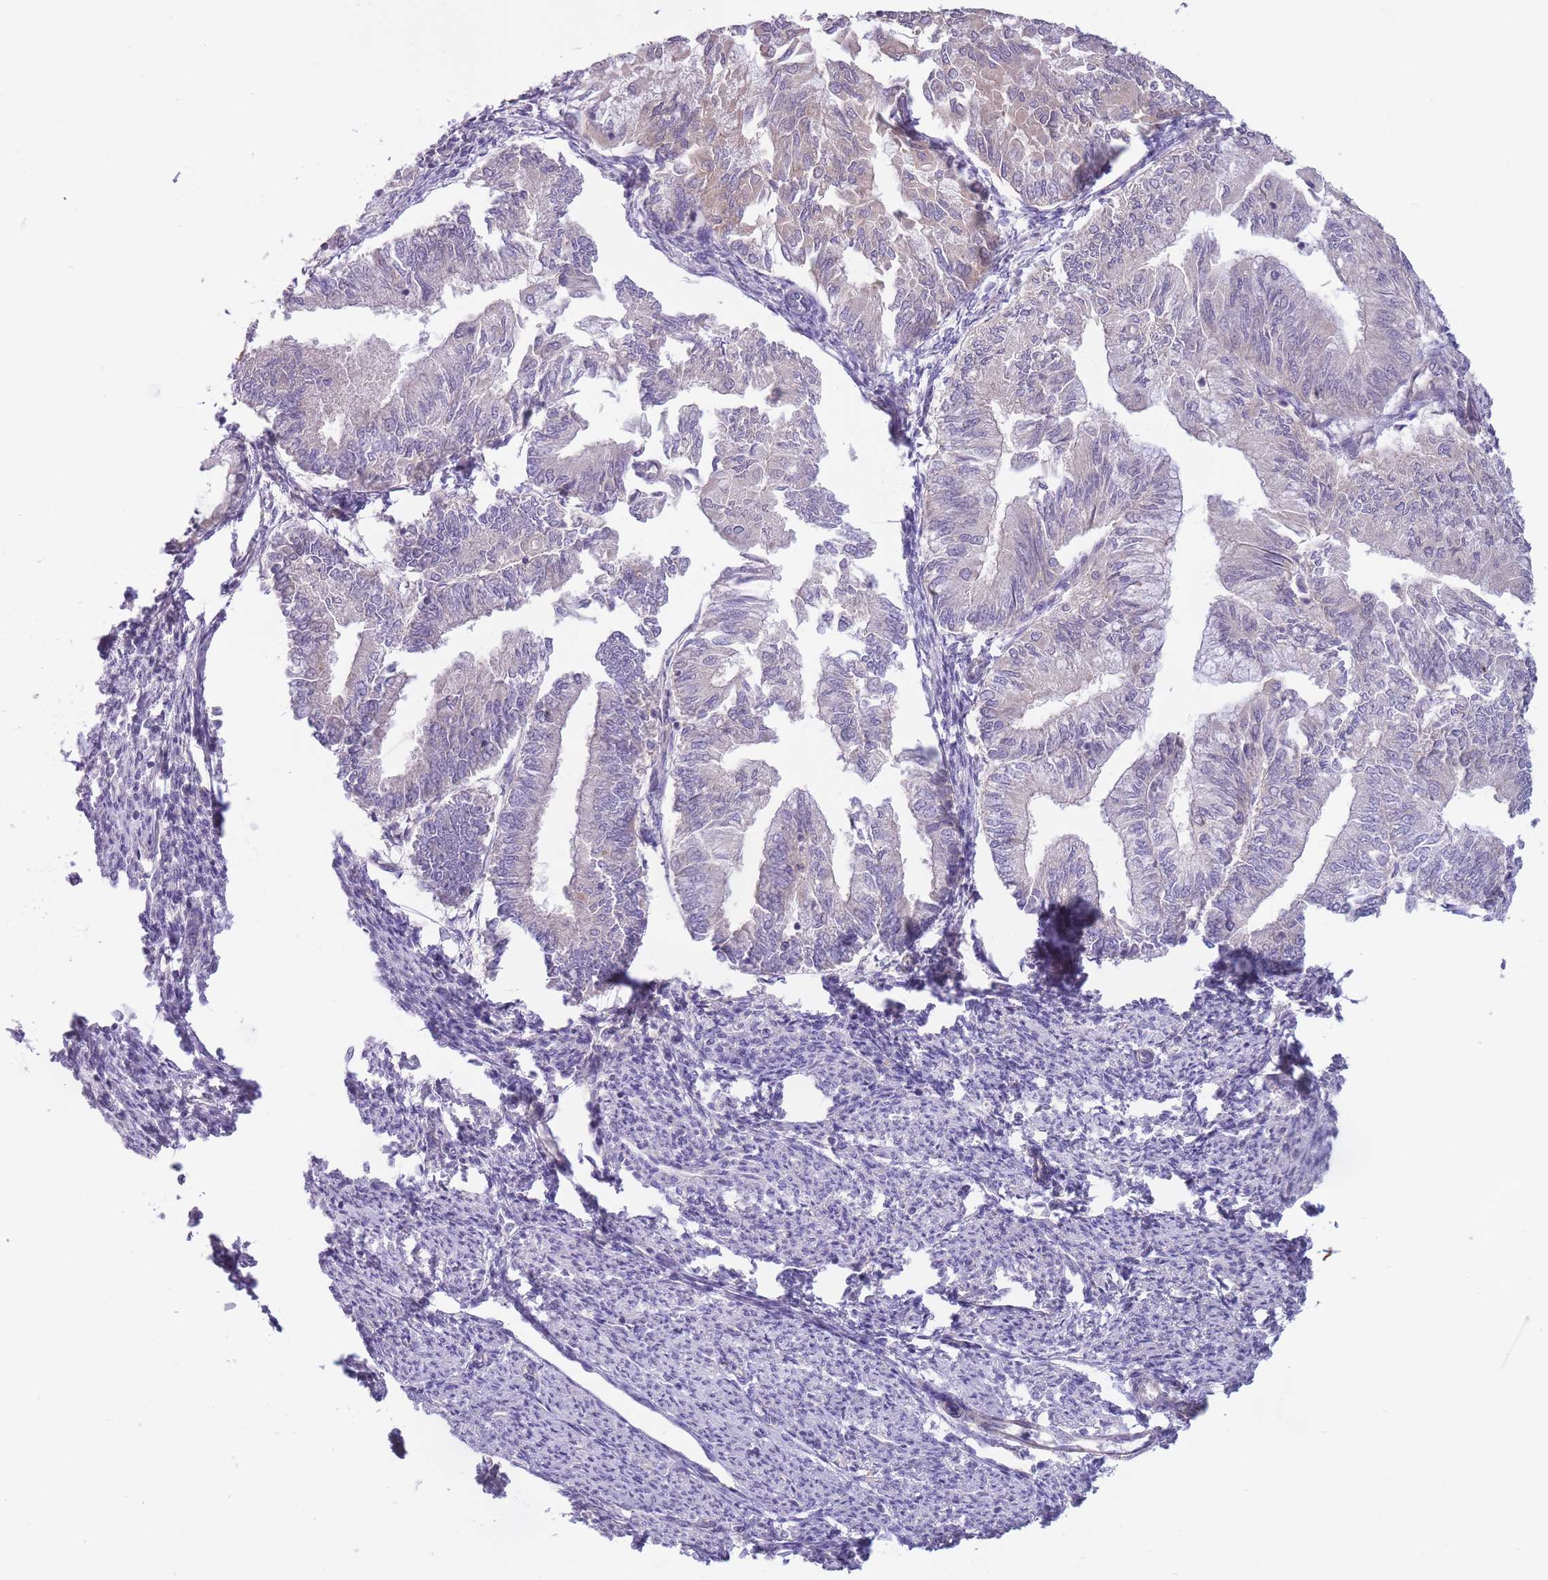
{"staining": {"intensity": "negative", "quantity": "none", "location": "none"}, "tissue": "smooth muscle", "cell_type": "Smooth muscle cells", "image_type": "normal", "snomed": [{"axis": "morphology", "description": "Normal tissue, NOS"}, {"axis": "topography", "description": "Smooth muscle"}, {"axis": "topography", "description": "Uterus"}], "caption": "Immunohistochemistry (IHC) of normal smooth muscle reveals no staining in smooth muscle cells.", "gene": "ALS2CL", "patient": {"sex": "female", "age": 59}}